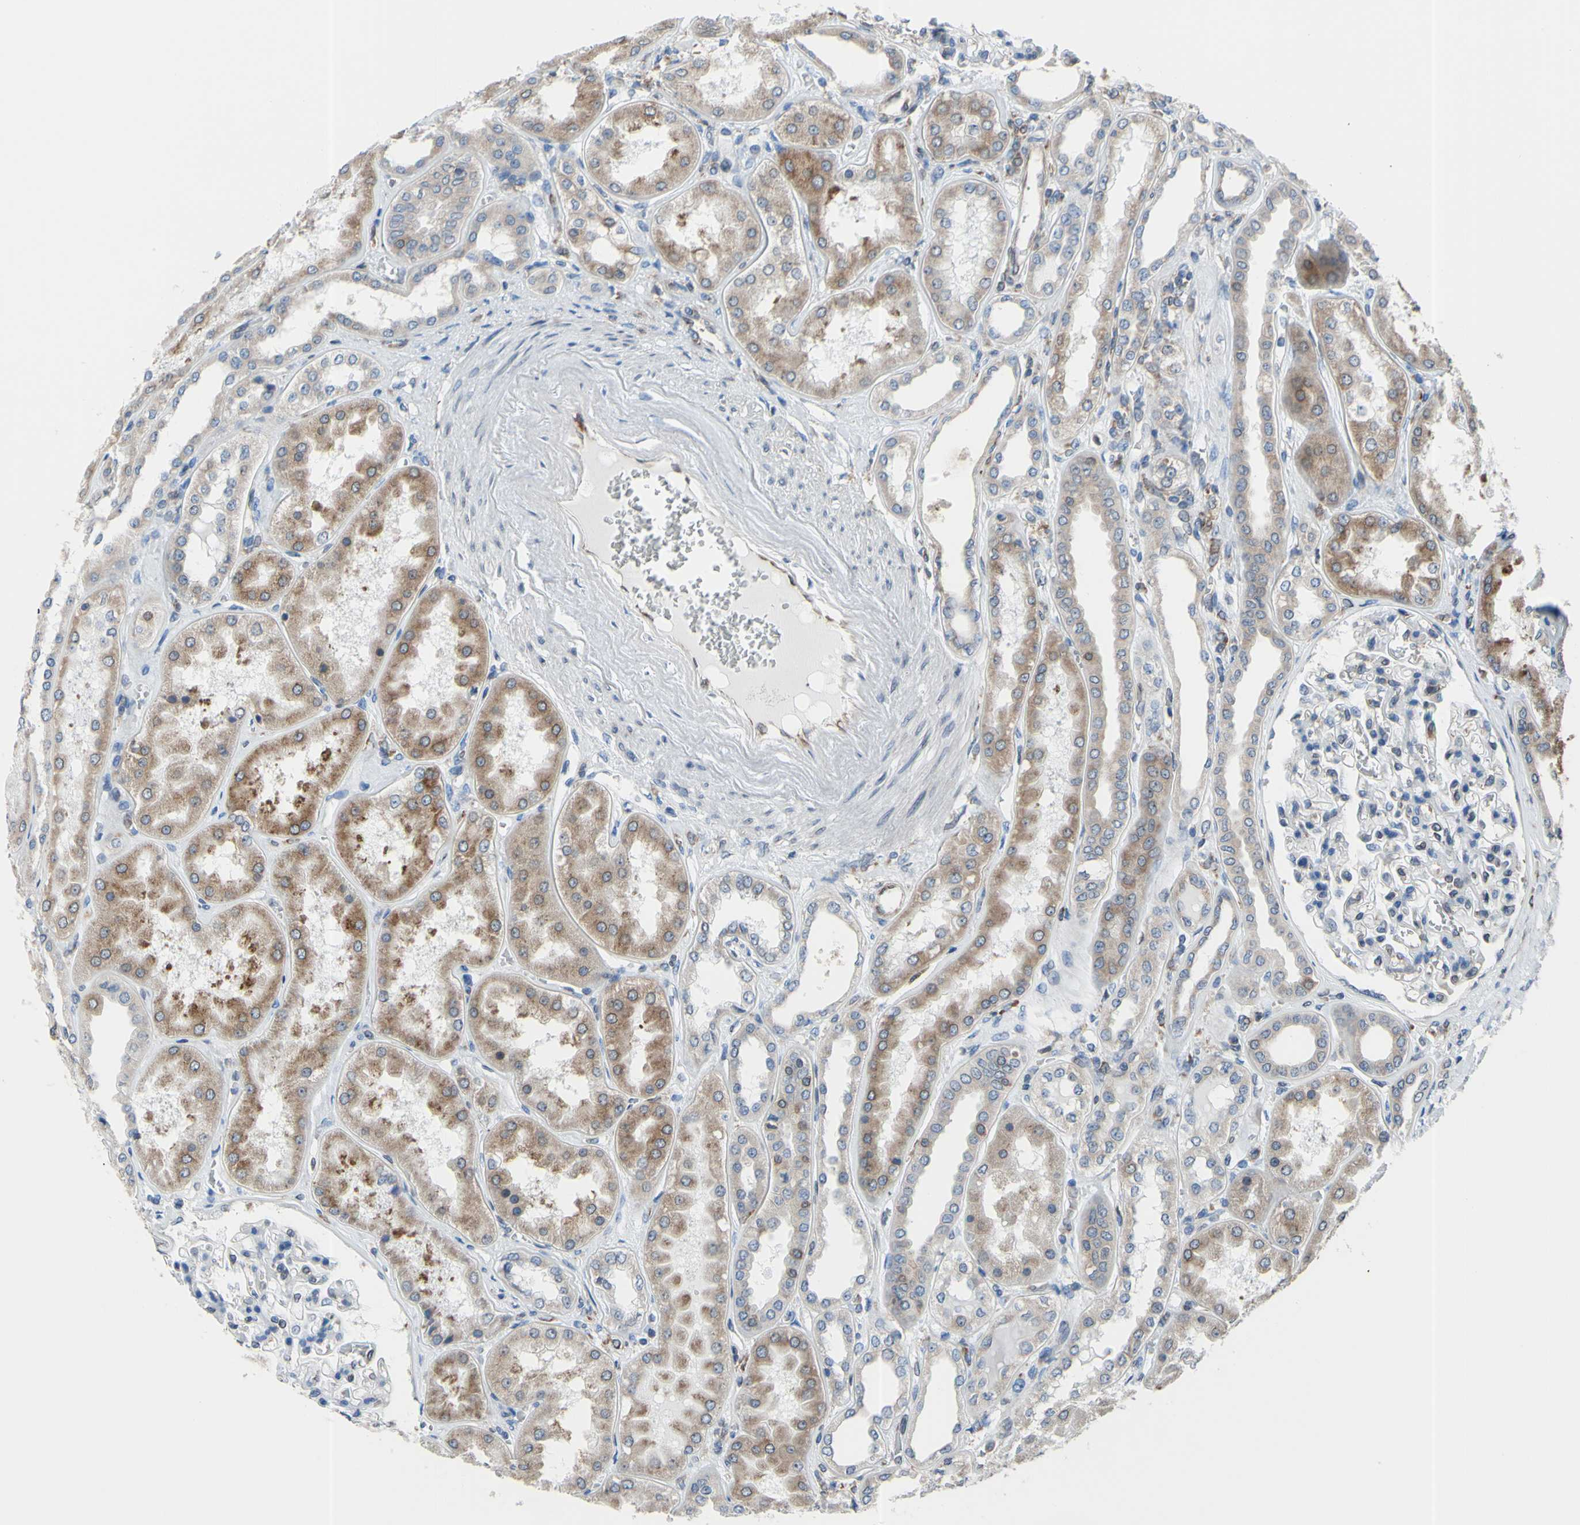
{"staining": {"intensity": "negative", "quantity": "none", "location": "none"}, "tissue": "kidney", "cell_type": "Cells in glomeruli", "image_type": "normal", "snomed": [{"axis": "morphology", "description": "Normal tissue, NOS"}, {"axis": "topography", "description": "Kidney"}], "caption": "Kidney stained for a protein using immunohistochemistry (IHC) displays no expression cells in glomeruli.", "gene": "MGST2", "patient": {"sex": "female", "age": 56}}